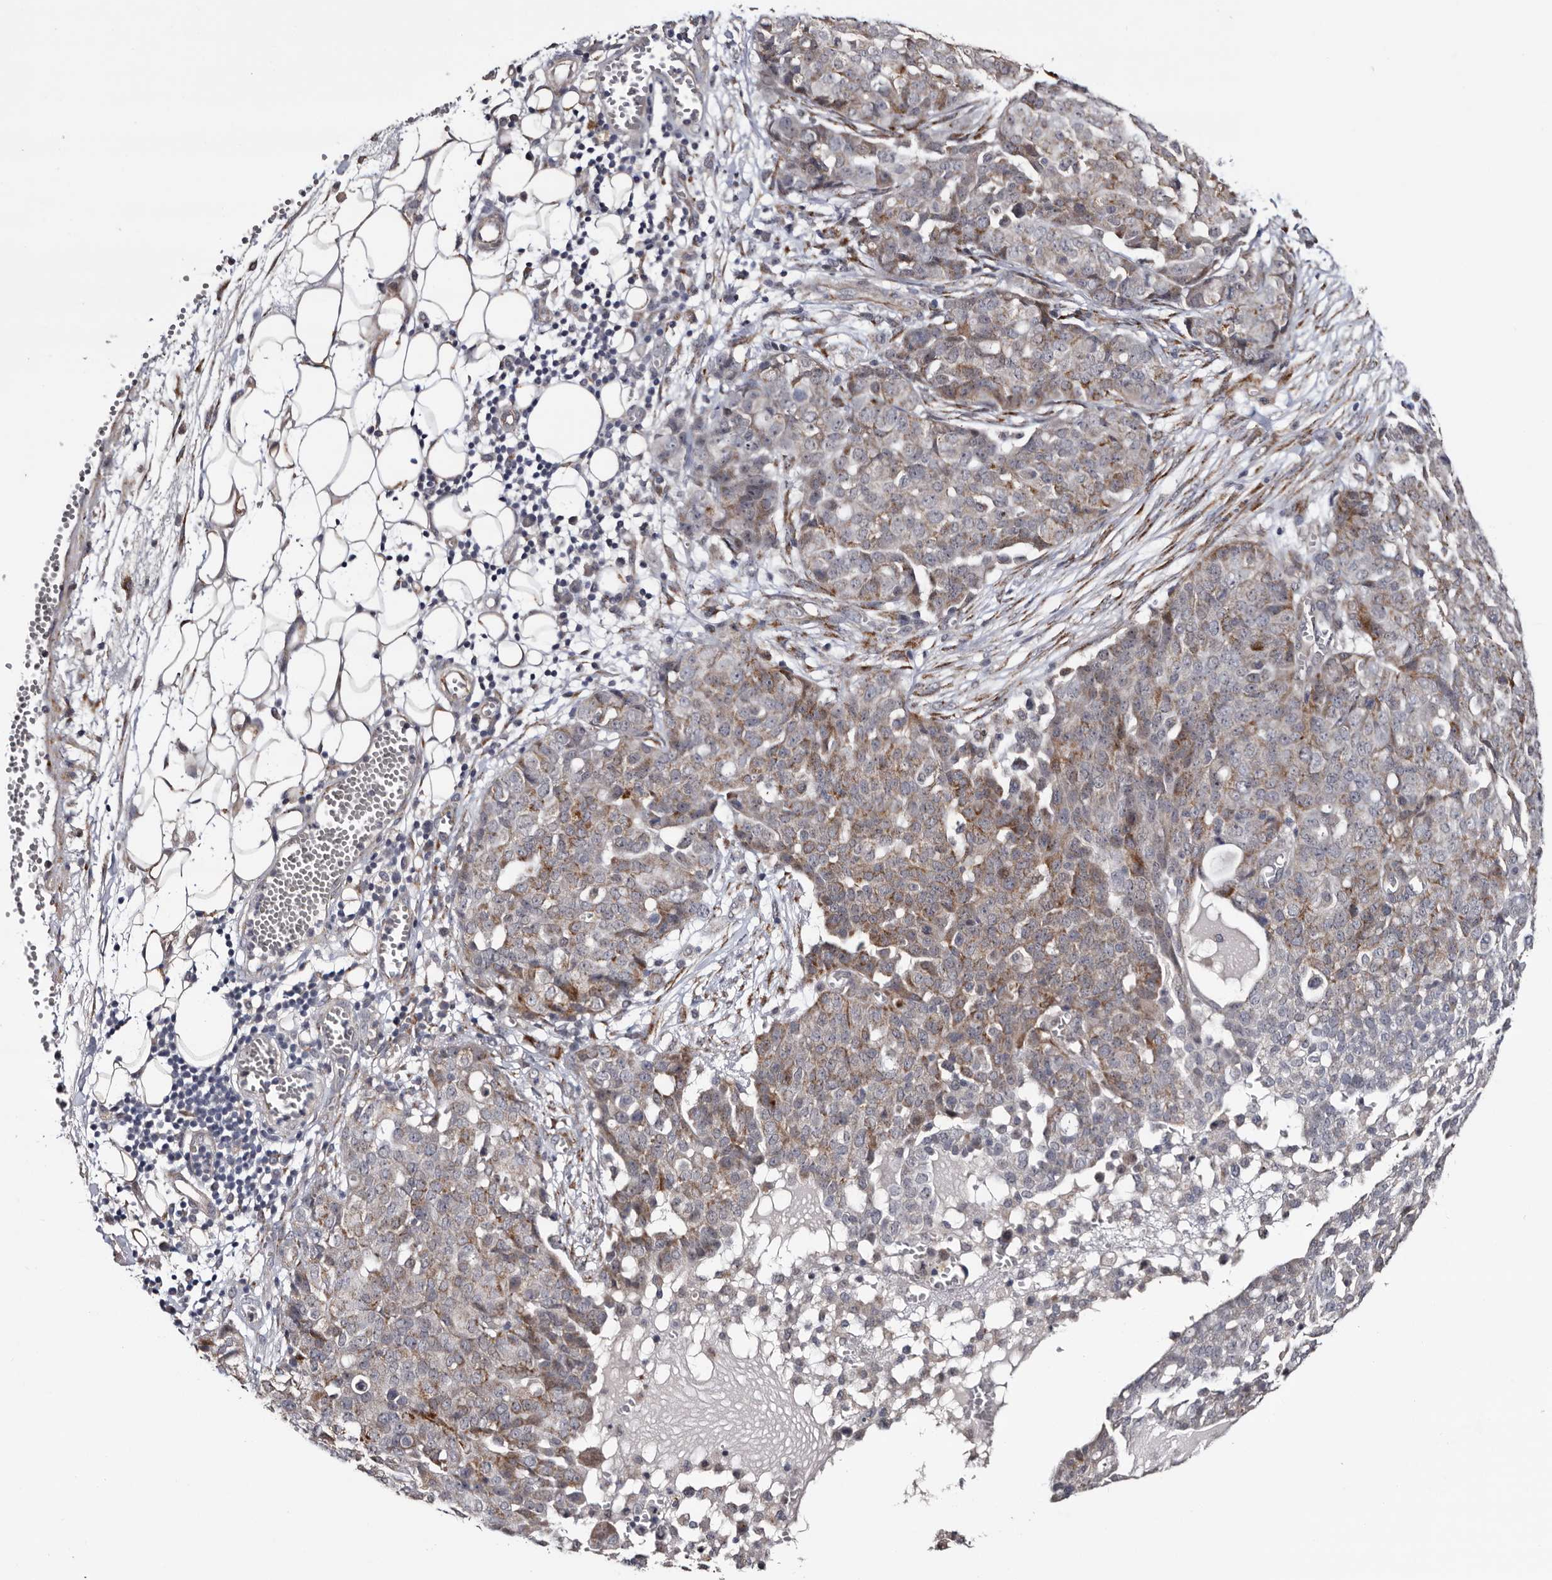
{"staining": {"intensity": "weak", "quantity": "<25%", "location": "cytoplasmic/membranous"}, "tissue": "ovarian cancer", "cell_type": "Tumor cells", "image_type": "cancer", "snomed": [{"axis": "morphology", "description": "Cystadenocarcinoma, serous, NOS"}, {"axis": "topography", "description": "Soft tissue"}, {"axis": "topography", "description": "Ovary"}], "caption": "Tumor cells are negative for protein expression in human ovarian serous cystadenocarcinoma. (Immunohistochemistry, brightfield microscopy, high magnification).", "gene": "ARMCX2", "patient": {"sex": "female", "age": 57}}